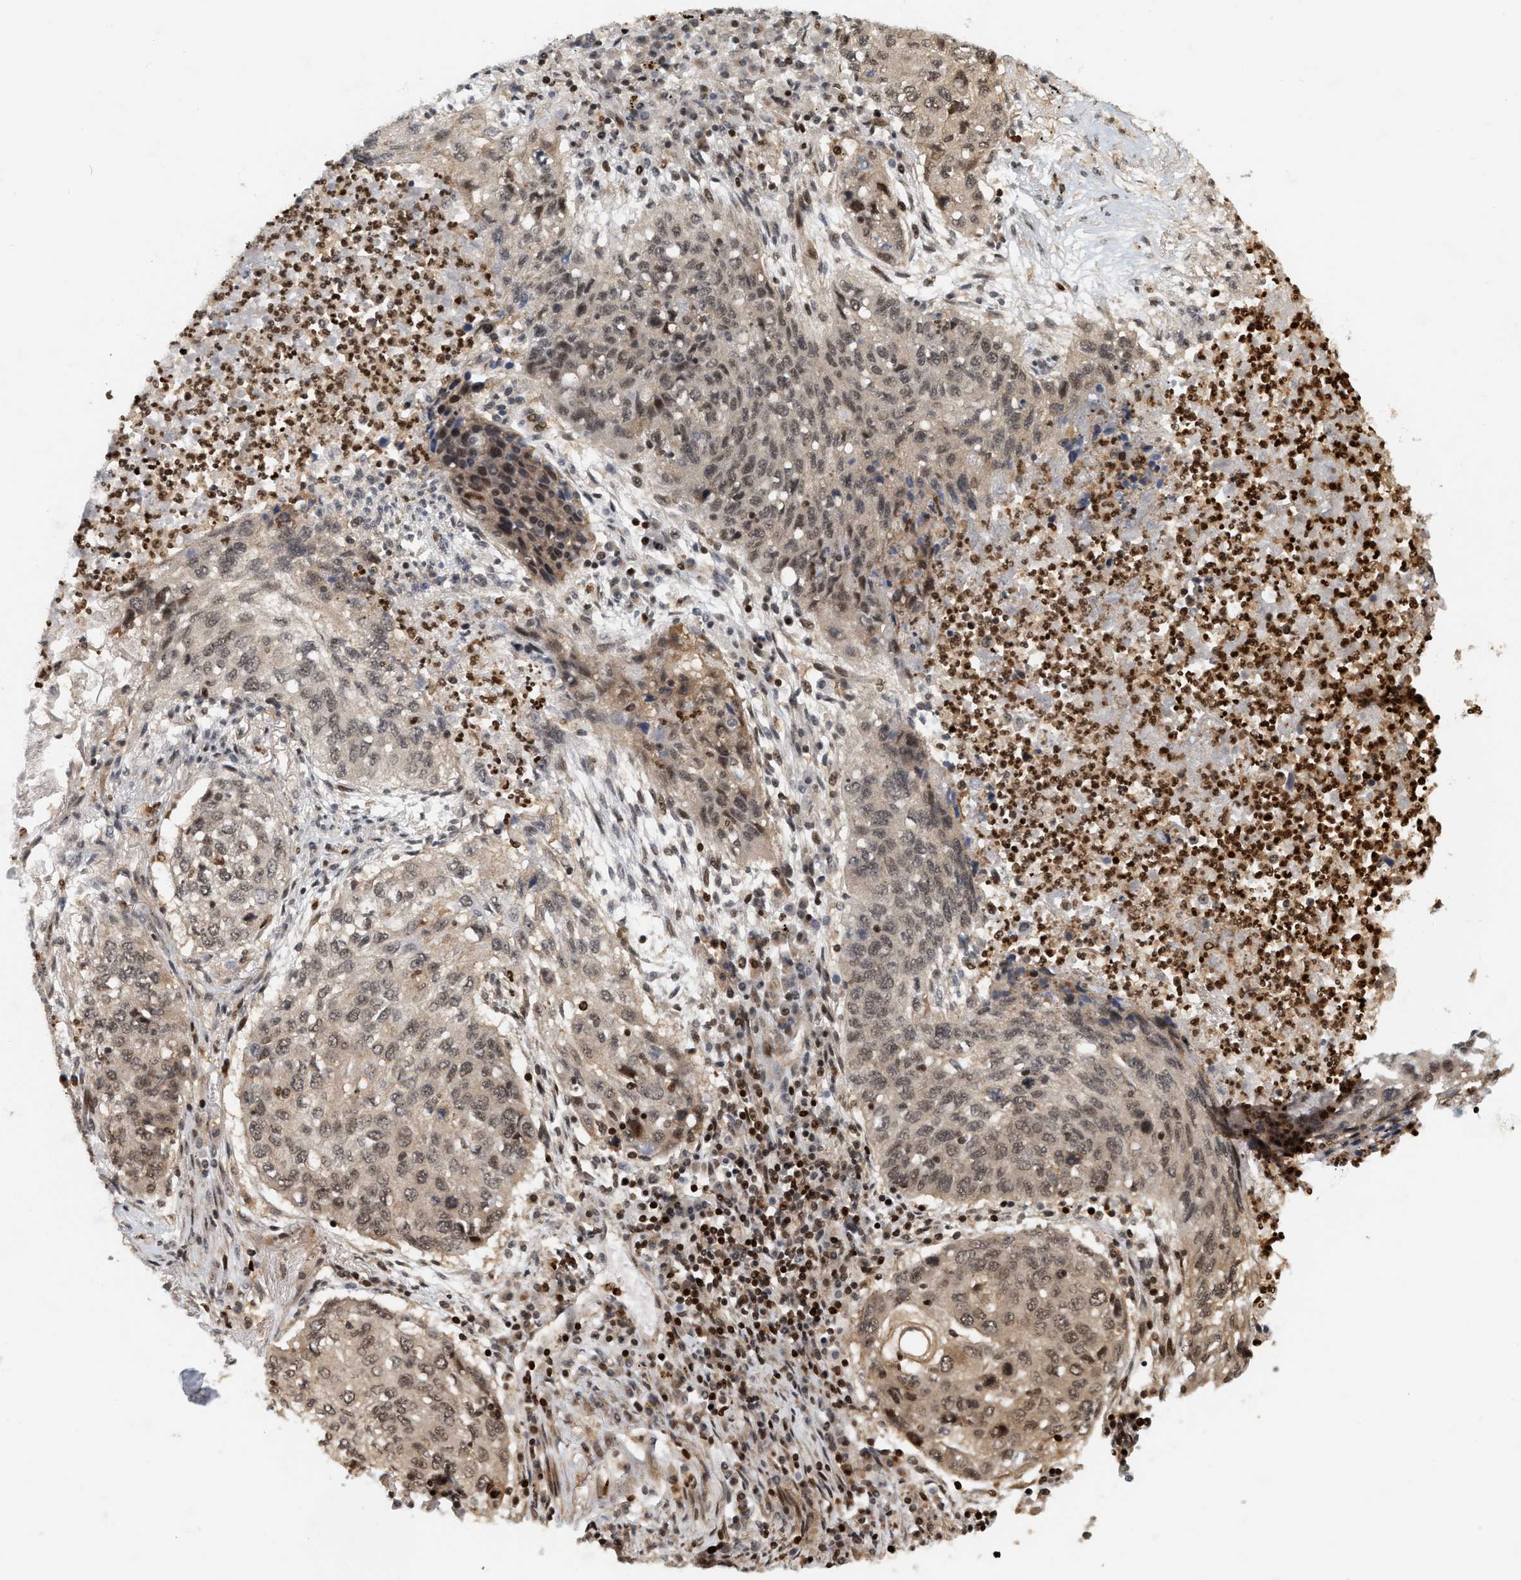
{"staining": {"intensity": "weak", "quantity": ">75%", "location": "nuclear"}, "tissue": "lung cancer", "cell_type": "Tumor cells", "image_type": "cancer", "snomed": [{"axis": "morphology", "description": "Squamous cell carcinoma, NOS"}, {"axis": "topography", "description": "Lung"}], "caption": "A high-resolution micrograph shows immunohistochemistry (IHC) staining of lung squamous cell carcinoma, which shows weak nuclear staining in approximately >75% of tumor cells.", "gene": "NFE2L2", "patient": {"sex": "female", "age": 63}}